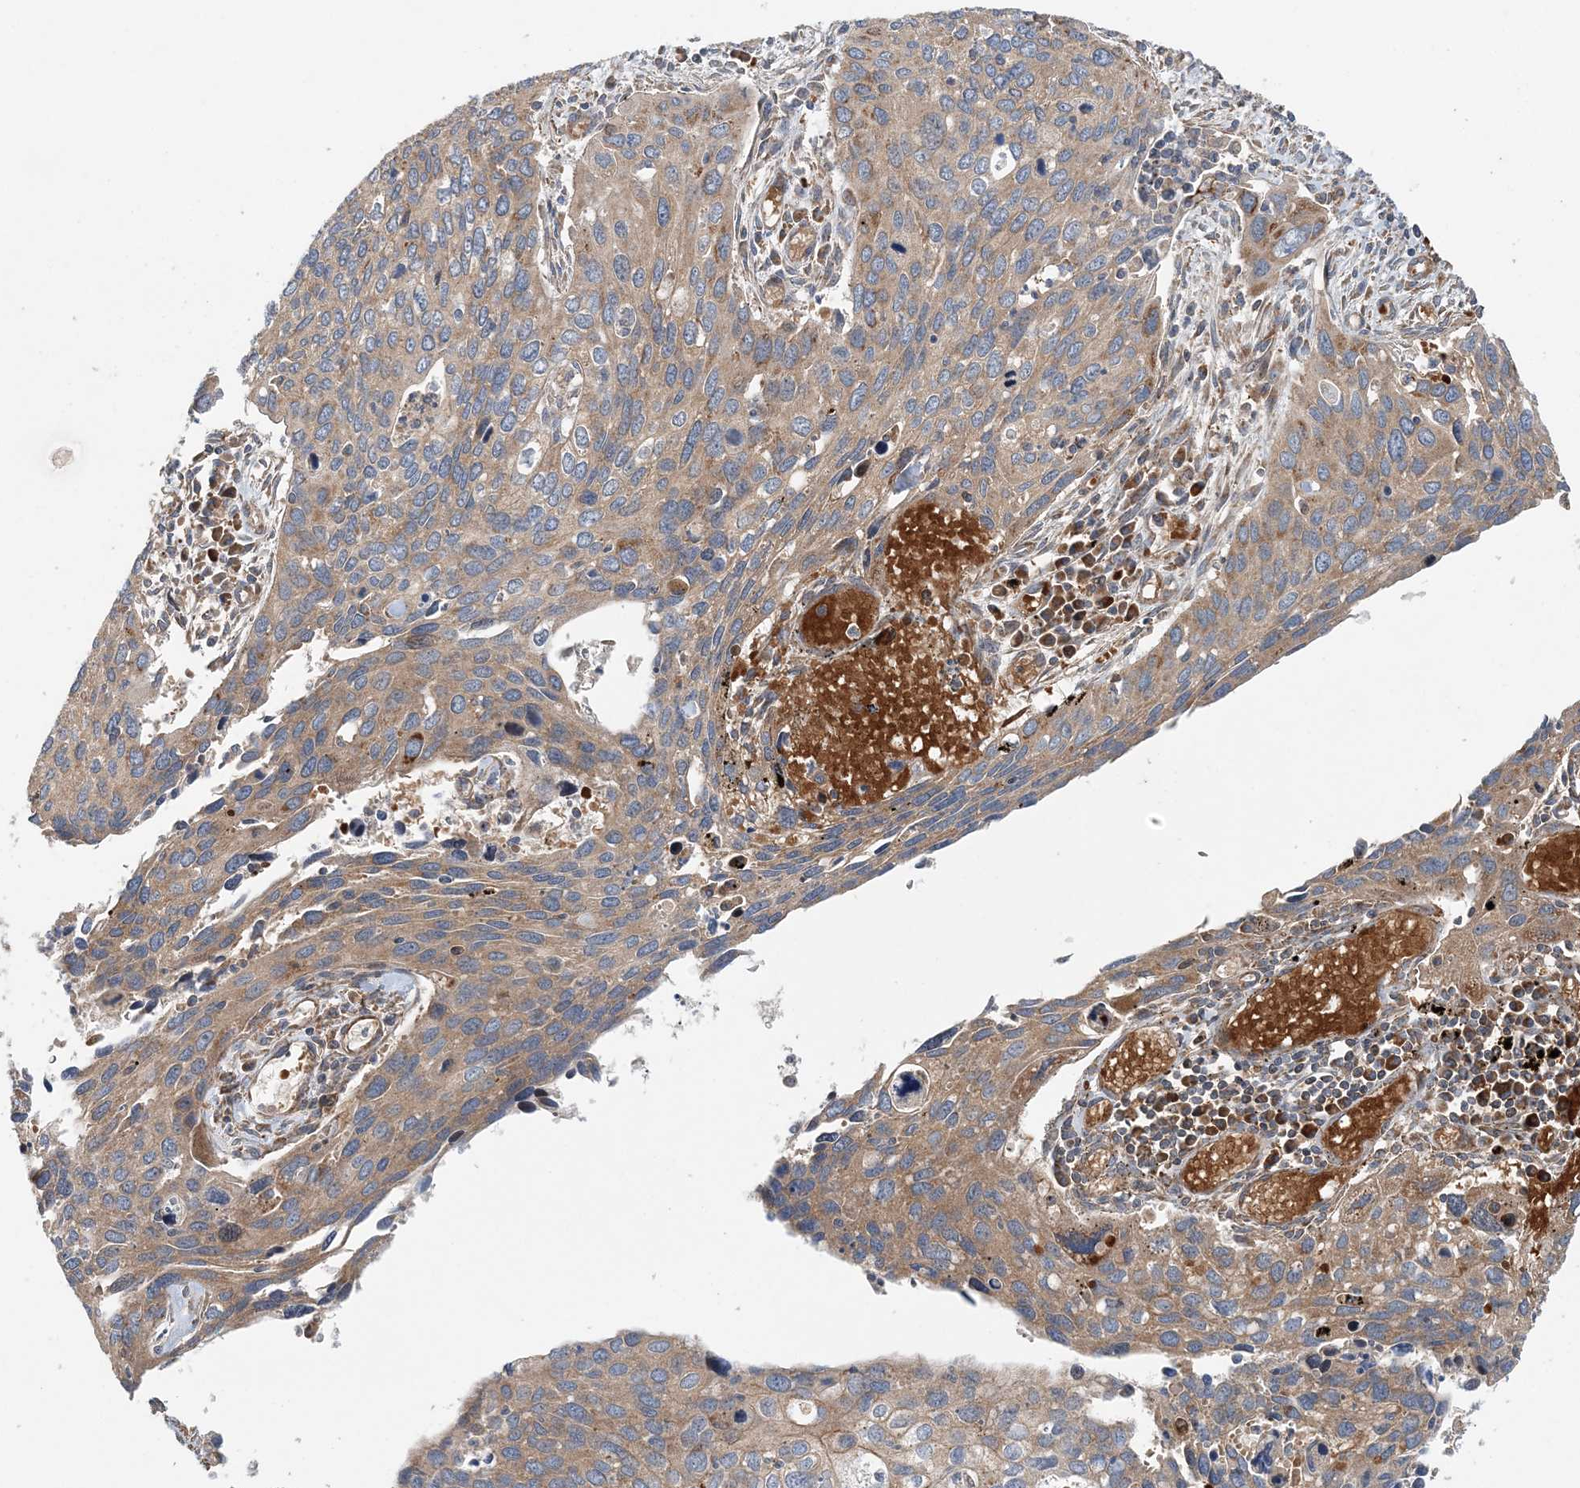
{"staining": {"intensity": "moderate", "quantity": ">75%", "location": "cytoplasmic/membranous"}, "tissue": "cervical cancer", "cell_type": "Tumor cells", "image_type": "cancer", "snomed": [{"axis": "morphology", "description": "Squamous cell carcinoma, NOS"}, {"axis": "topography", "description": "Cervix"}], "caption": "A photomicrograph of human cervical squamous cell carcinoma stained for a protein demonstrates moderate cytoplasmic/membranous brown staining in tumor cells. The protein of interest is shown in brown color, while the nuclei are stained blue.", "gene": "TTI1", "patient": {"sex": "female", "age": 55}}